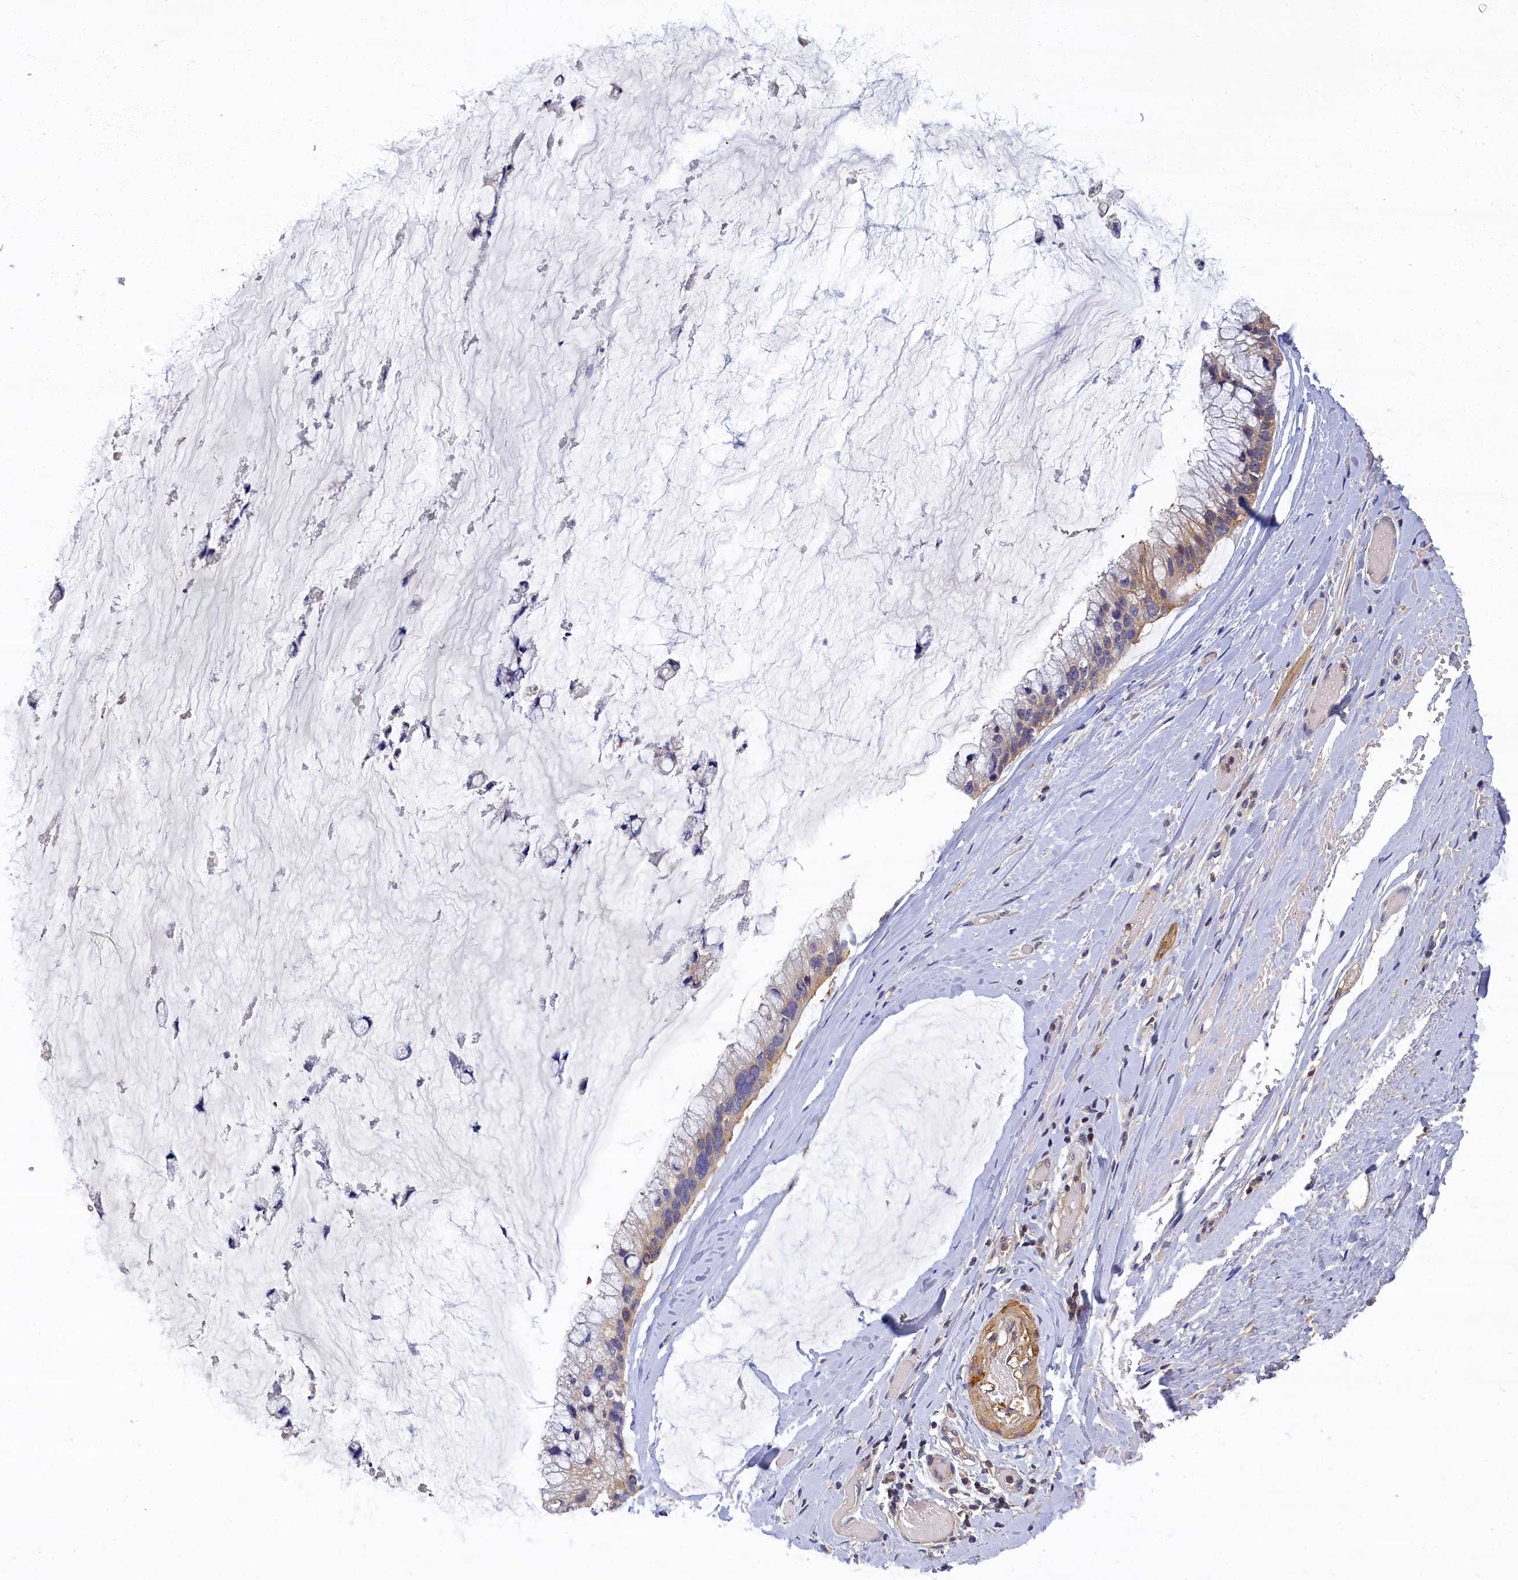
{"staining": {"intensity": "weak", "quantity": "<25%", "location": "cytoplasmic/membranous"}, "tissue": "ovarian cancer", "cell_type": "Tumor cells", "image_type": "cancer", "snomed": [{"axis": "morphology", "description": "Cystadenocarcinoma, mucinous, NOS"}, {"axis": "topography", "description": "Ovary"}], "caption": "Tumor cells show no significant protein staining in ovarian mucinous cystadenocarcinoma.", "gene": "TBCB", "patient": {"sex": "female", "age": 39}}